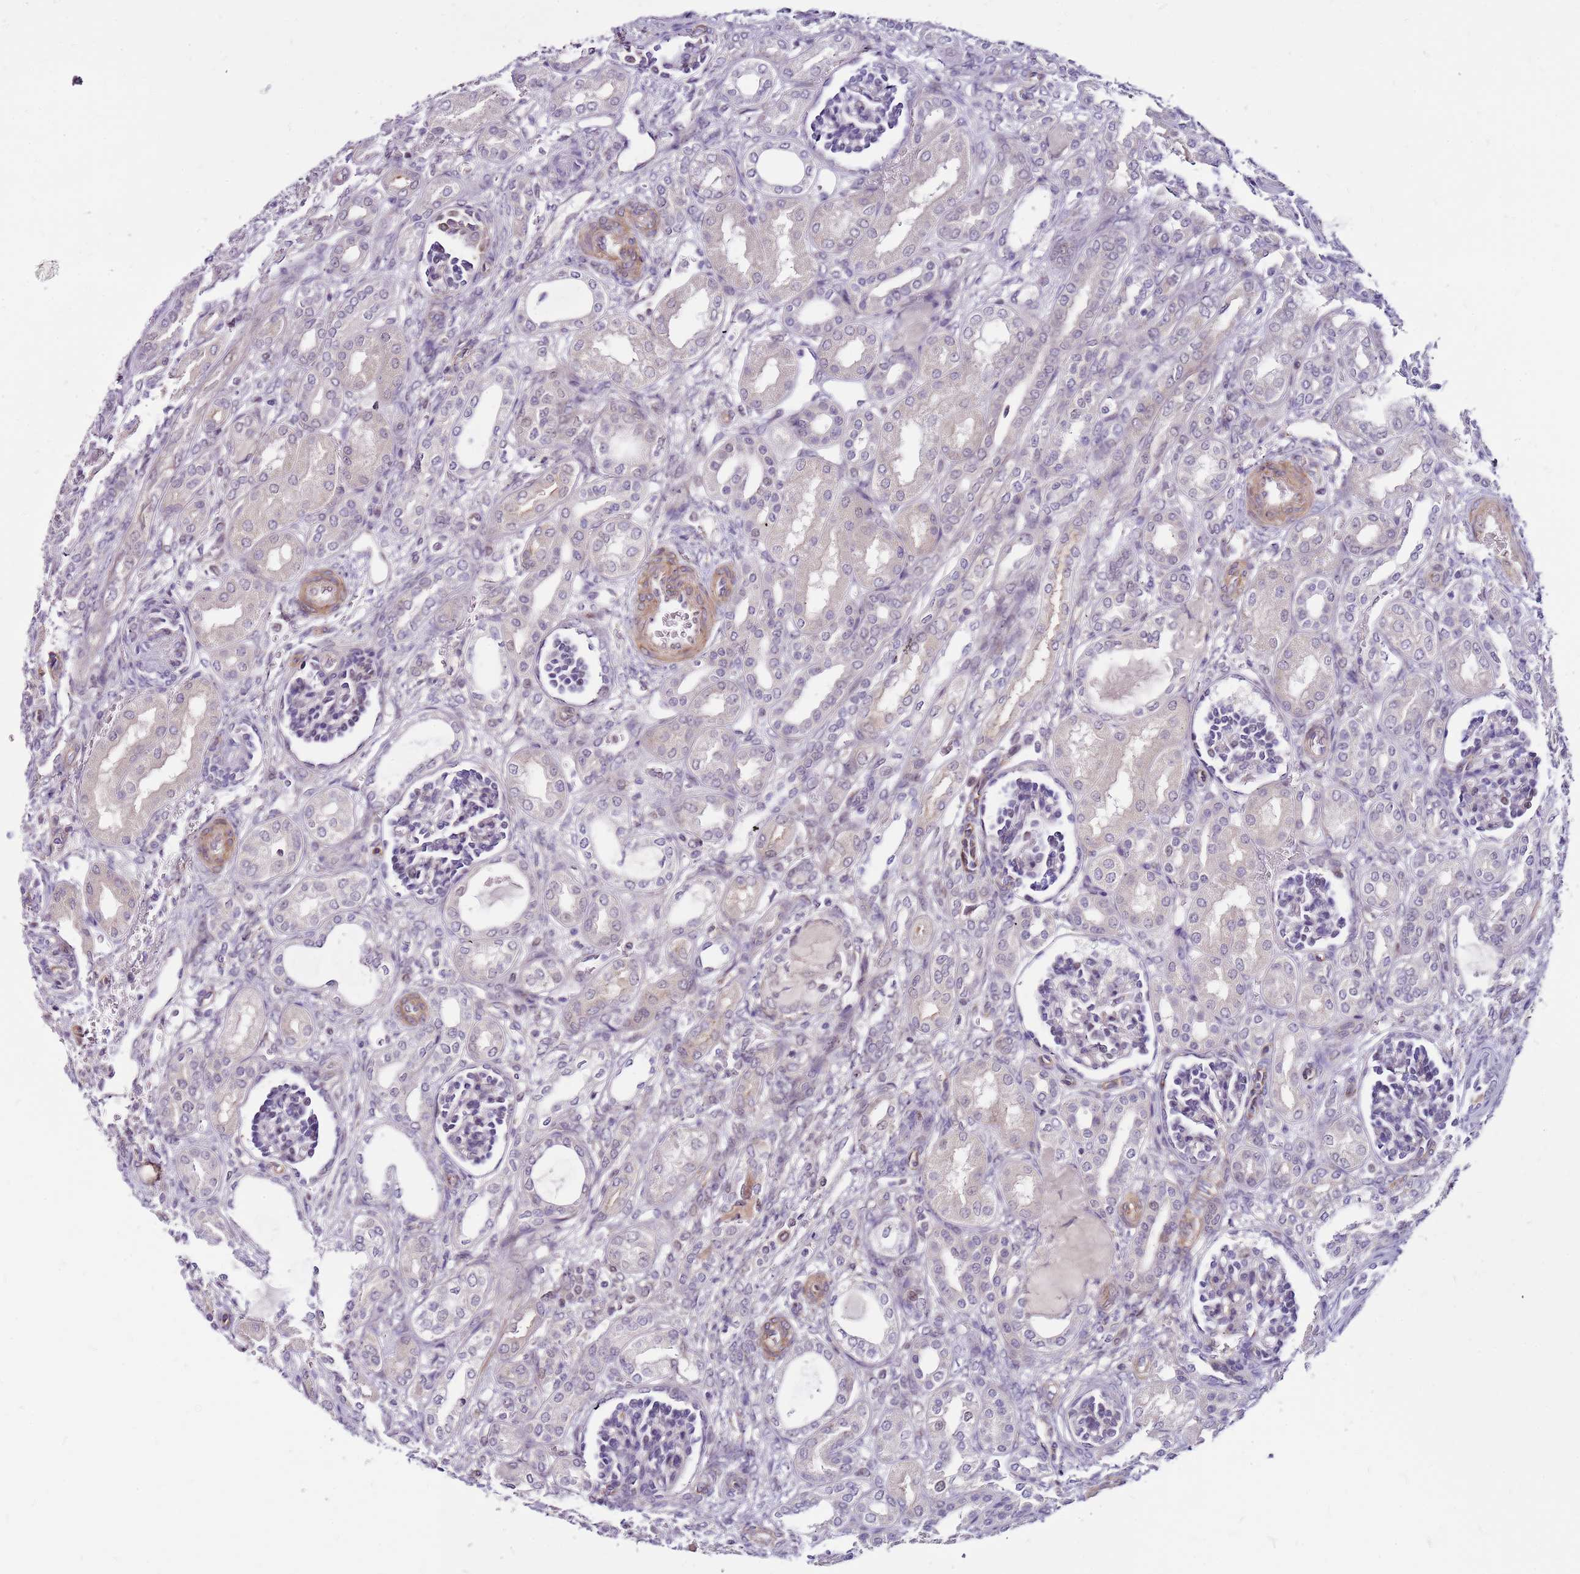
{"staining": {"intensity": "negative", "quantity": "none", "location": "none"}, "tissue": "kidney", "cell_type": "Cells in glomeruli", "image_type": "normal", "snomed": [{"axis": "morphology", "description": "Normal tissue, NOS"}, {"axis": "morphology", "description": "Neoplasm, malignant, NOS"}, {"axis": "topography", "description": "Kidney"}], "caption": "Histopathology image shows no significant protein expression in cells in glomeruli of benign kidney.", "gene": "POLE3", "patient": {"sex": "female", "age": 1}}